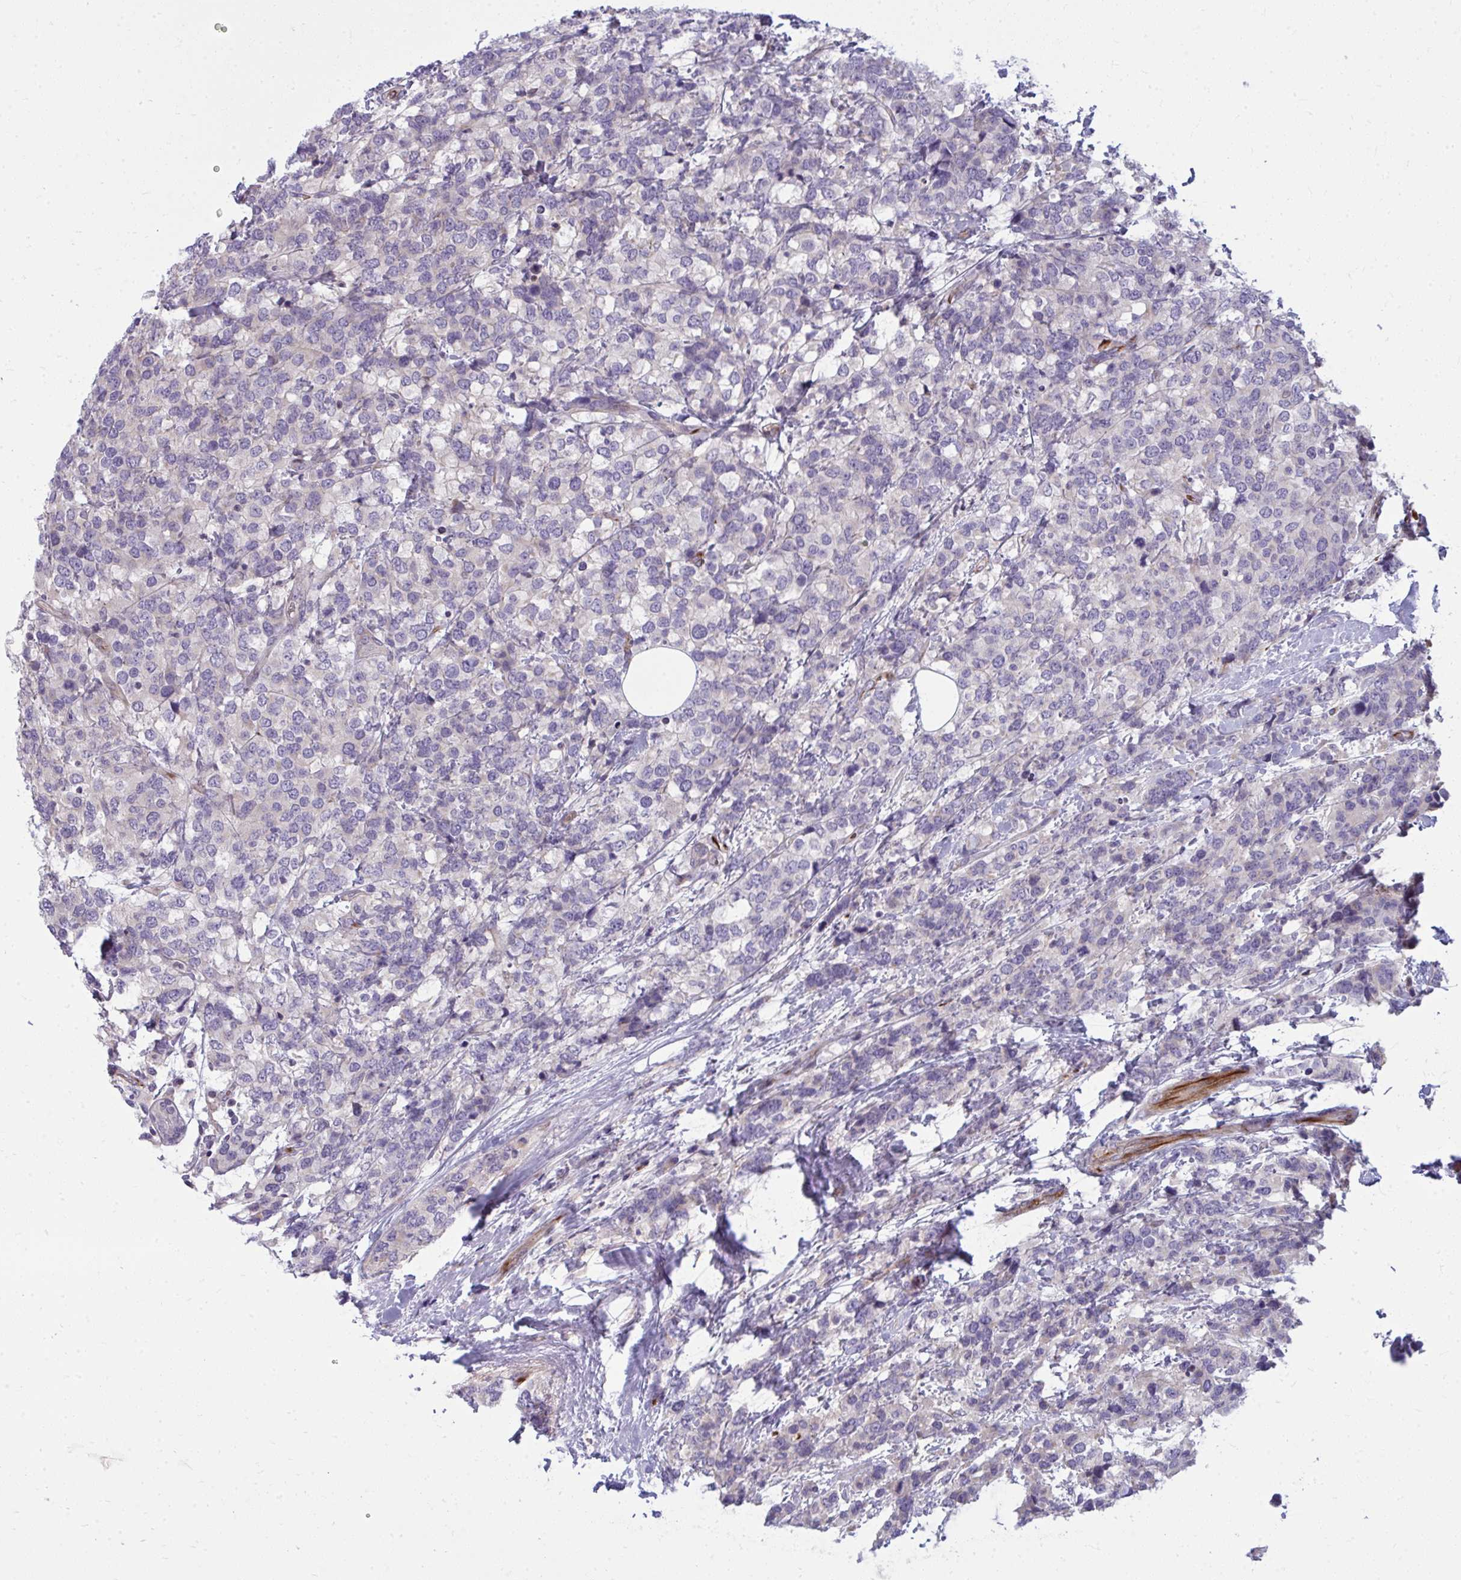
{"staining": {"intensity": "negative", "quantity": "none", "location": "none"}, "tissue": "breast cancer", "cell_type": "Tumor cells", "image_type": "cancer", "snomed": [{"axis": "morphology", "description": "Lobular carcinoma"}, {"axis": "topography", "description": "Breast"}], "caption": "This histopathology image is of breast cancer stained with IHC to label a protein in brown with the nuclei are counter-stained blue. There is no staining in tumor cells. (Stains: DAB (3,3'-diaminobenzidine) IHC with hematoxylin counter stain, Microscopy: brightfield microscopy at high magnification).", "gene": "SLC14A1", "patient": {"sex": "female", "age": 59}}